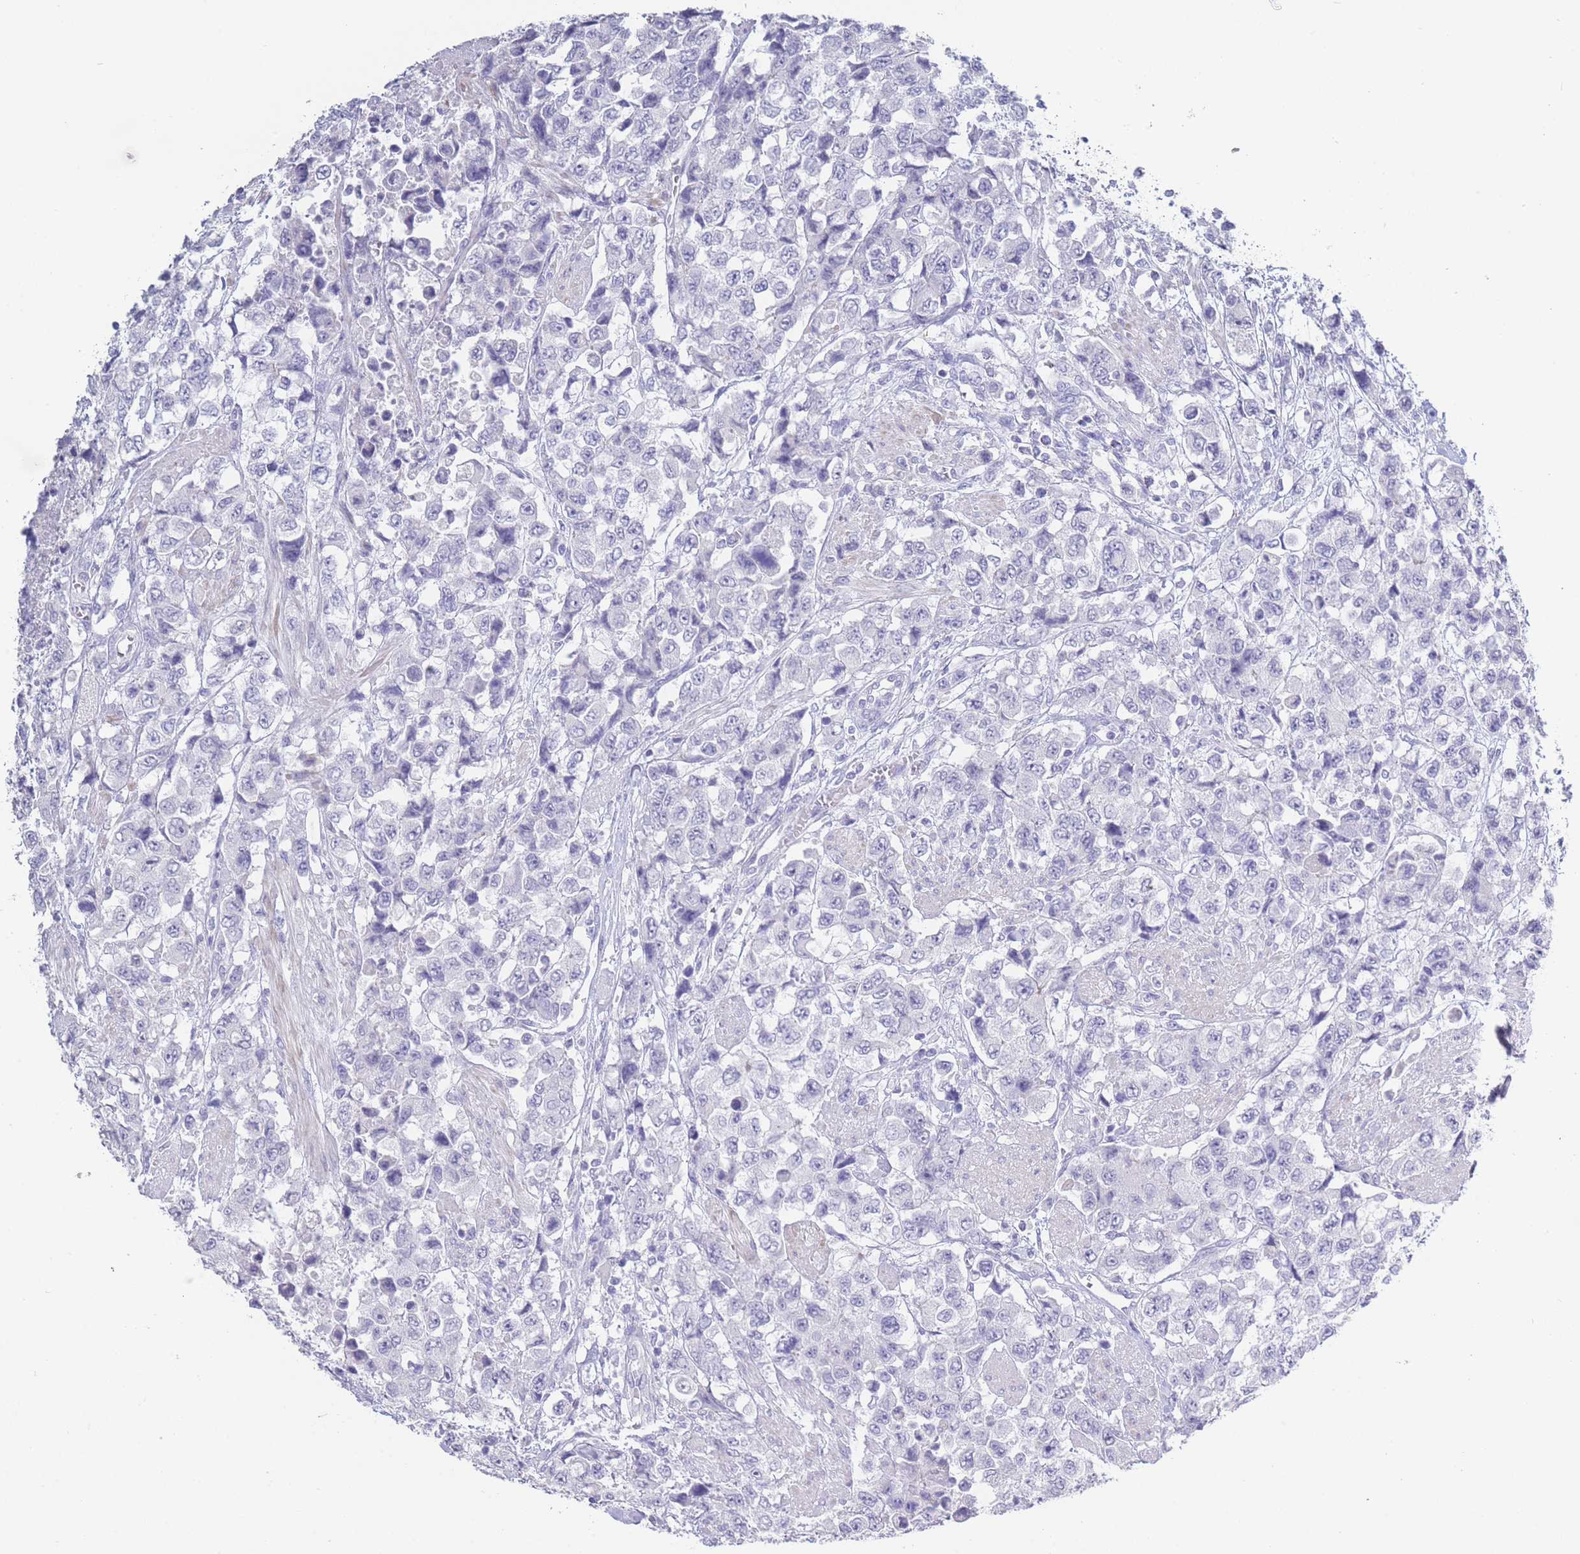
{"staining": {"intensity": "negative", "quantity": "none", "location": "none"}, "tissue": "urothelial cancer", "cell_type": "Tumor cells", "image_type": "cancer", "snomed": [{"axis": "morphology", "description": "Urothelial carcinoma, High grade"}, {"axis": "topography", "description": "Urinary bladder"}], "caption": "Urothelial carcinoma (high-grade) stained for a protein using immunohistochemistry exhibits no positivity tumor cells.", "gene": "CD37", "patient": {"sex": "female", "age": 78}}